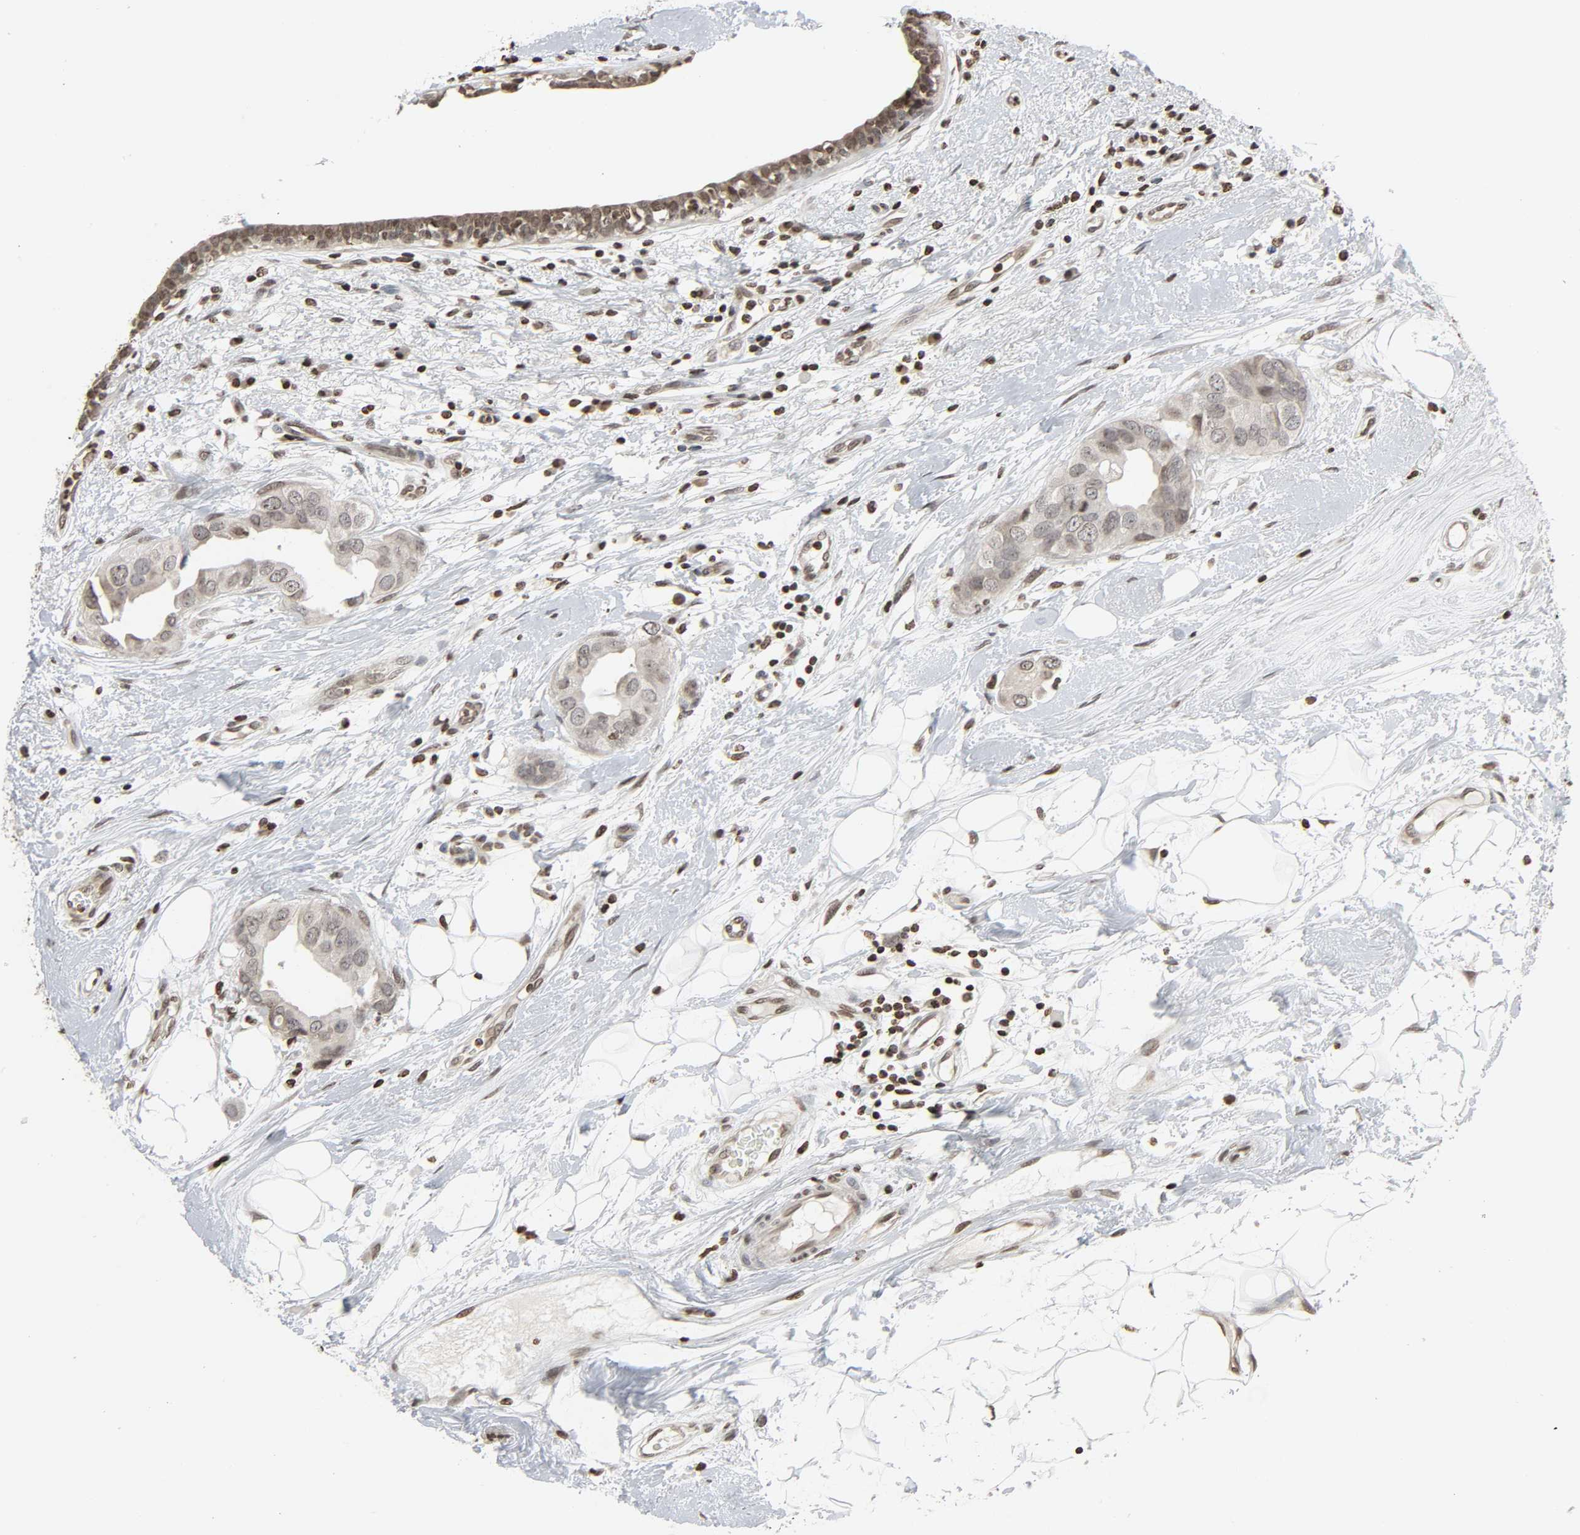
{"staining": {"intensity": "weak", "quantity": ">75%", "location": "nuclear"}, "tissue": "breast cancer", "cell_type": "Tumor cells", "image_type": "cancer", "snomed": [{"axis": "morphology", "description": "Duct carcinoma"}, {"axis": "topography", "description": "Breast"}], "caption": "Tumor cells reveal weak nuclear expression in about >75% of cells in invasive ductal carcinoma (breast). (Brightfield microscopy of DAB IHC at high magnification).", "gene": "ELAVL1", "patient": {"sex": "female", "age": 40}}